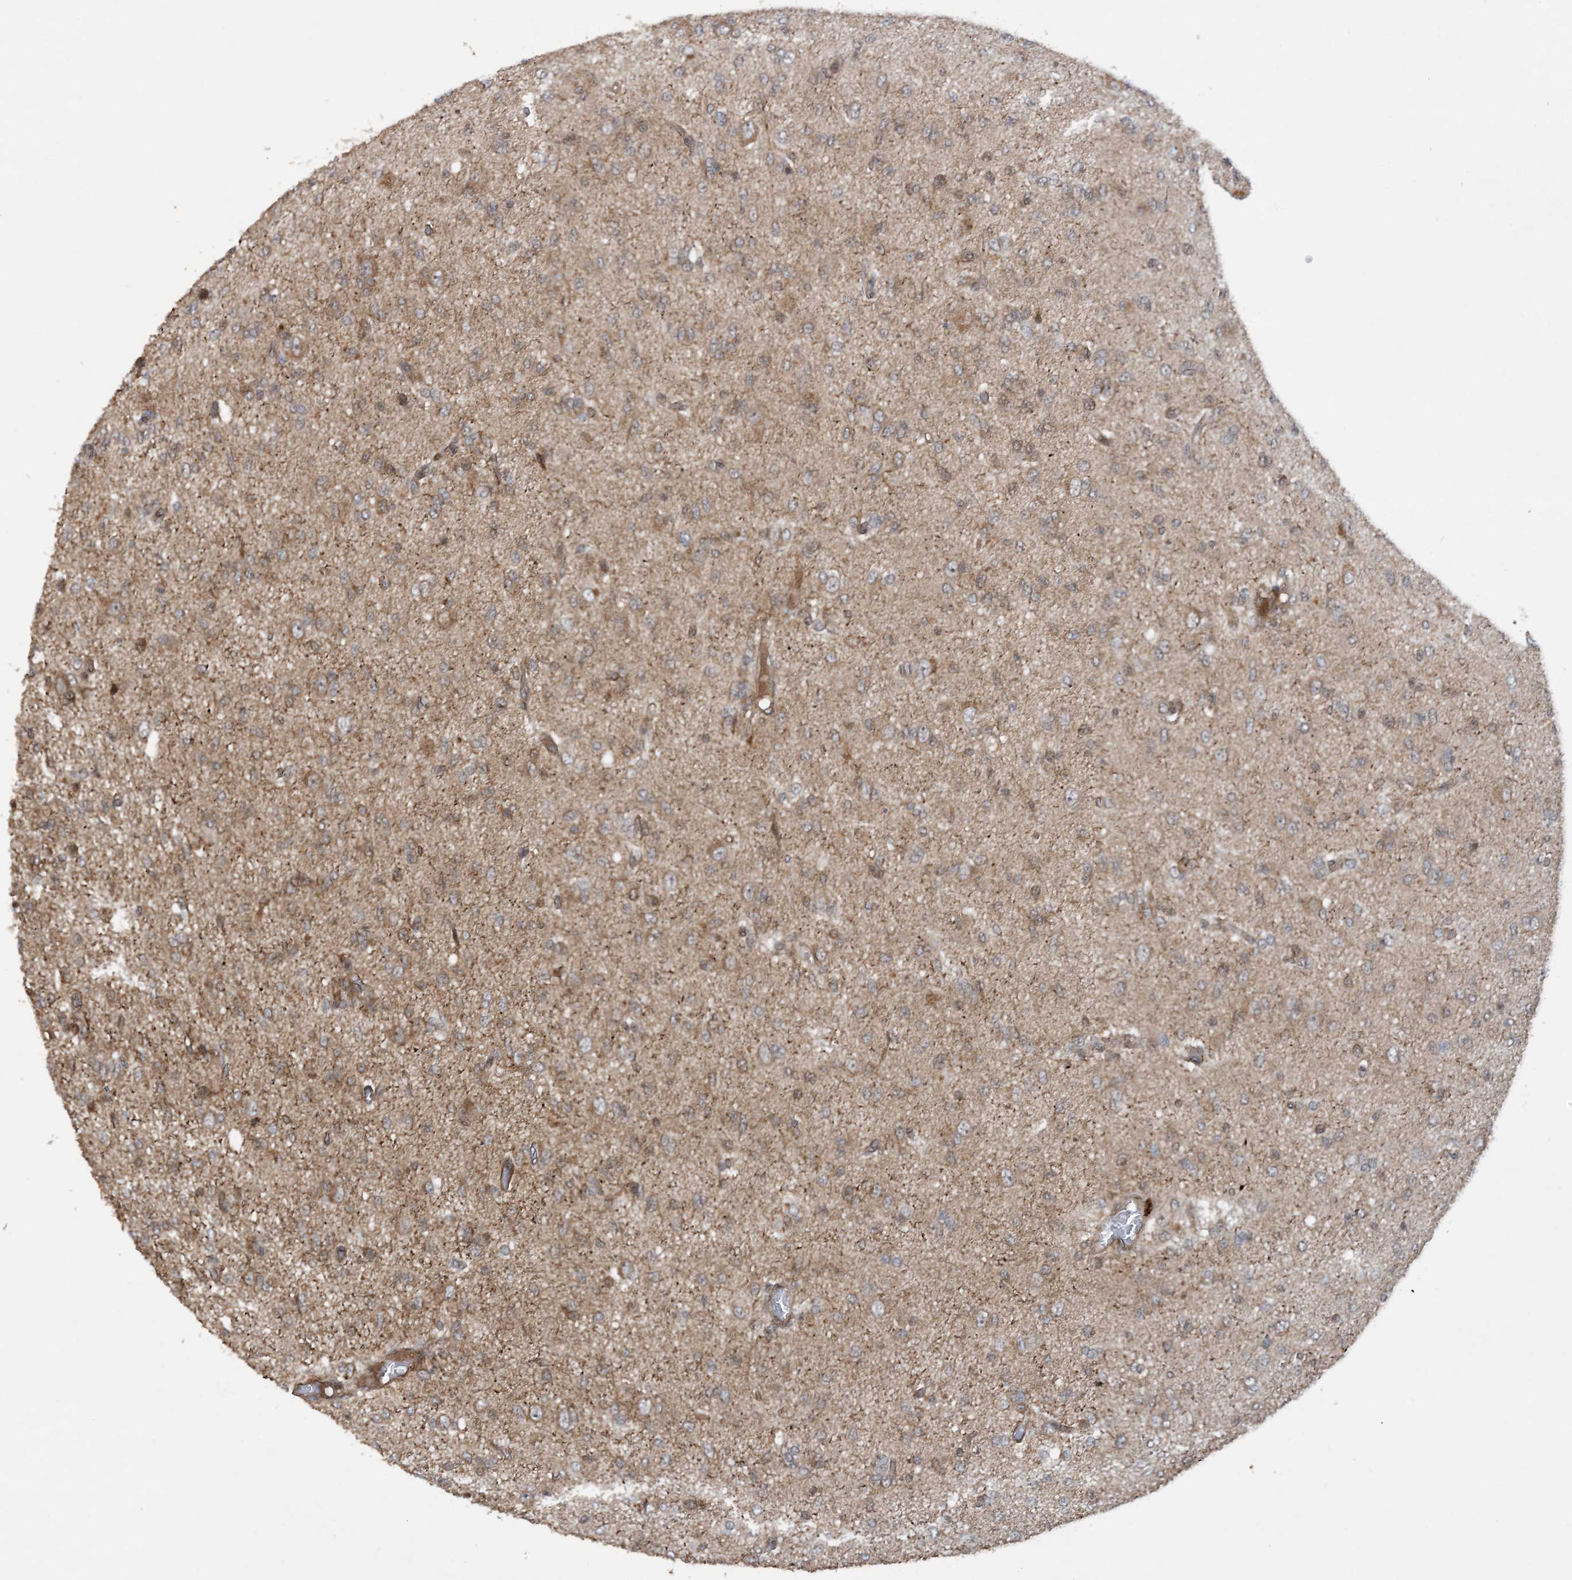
{"staining": {"intensity": "weak", "quantity": "25%-75%", "location": "cytoplasmic/membranous"}, "tissue": "glioma", "cell_type": "Tumor cells", "image_type": "cancer", "snomed": [{"axis": "morphology", "description": "Glioma, malignant, High grade"}, {"axis": "topography", "description": "Brain"}], "caption": "Protein expression by immunohistochemistry exhibits weak cytoplasmic/membranous expression in approximately 25%-75% of tumor cells in glioma.", "gene": "HEMK1", "patient": {"sex": "female", "age": 59}}